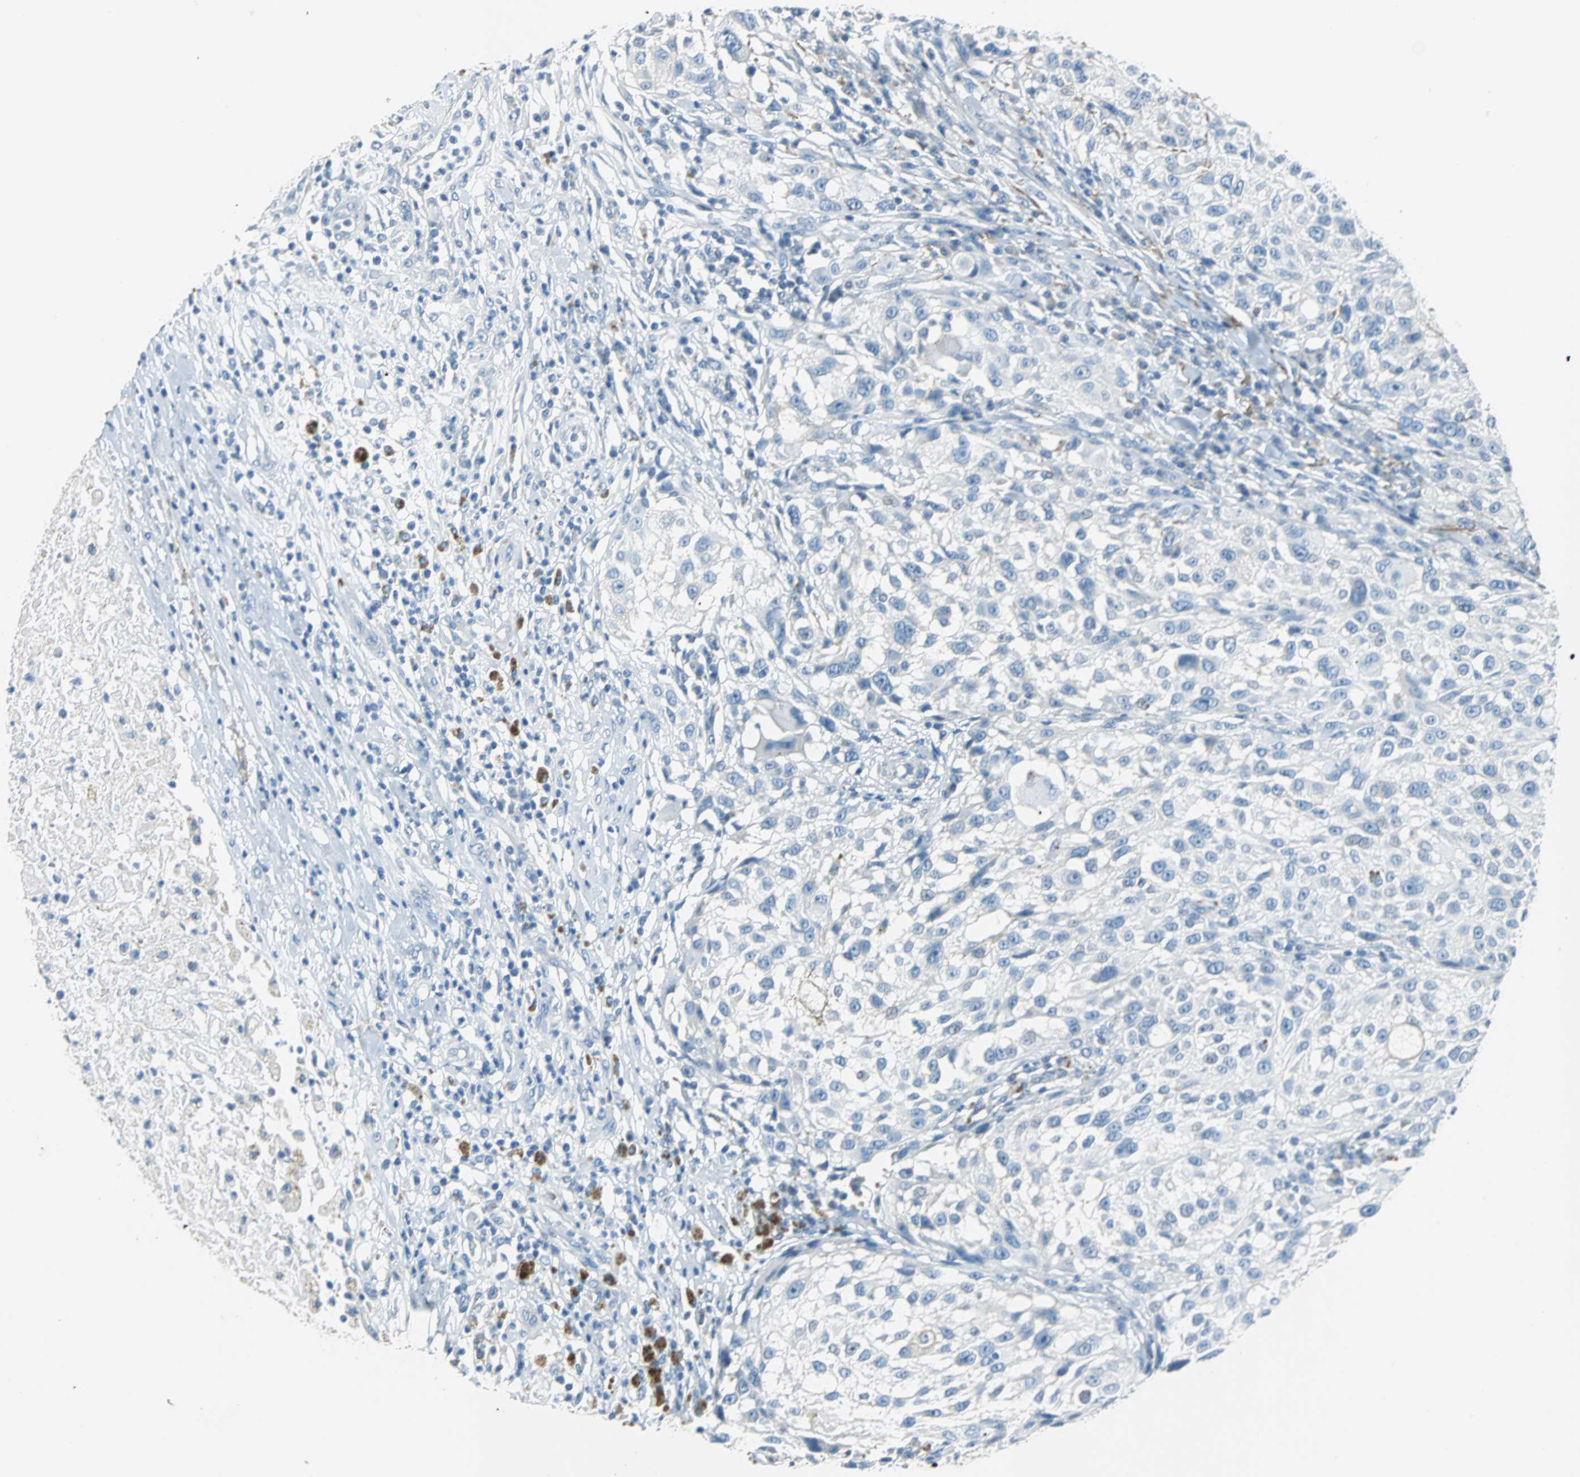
{"staining": {"intensity": "negative", "quantity": "none", "location": "none"}, "tissue": "melanoma", "cell_type": "Tumor cells", "image_type": "cancer", "snomed": [{"axis": "morphology", "description": "Necrosis, NOS"}, {"axis": "morphology", "description": "Malignant melanoma, NOS"}, {"axis": "topography", "description": "Skin"}], "caption": "A high-resolution image shows IHC staining of melanoma, which displays no significant expression in tumor cells. (Brightfield microscopy of DAB immunohistochemistry (IHC) at high magnification).", "gene": "MUC7", "patient": {"sex": "female", "age": 87}}